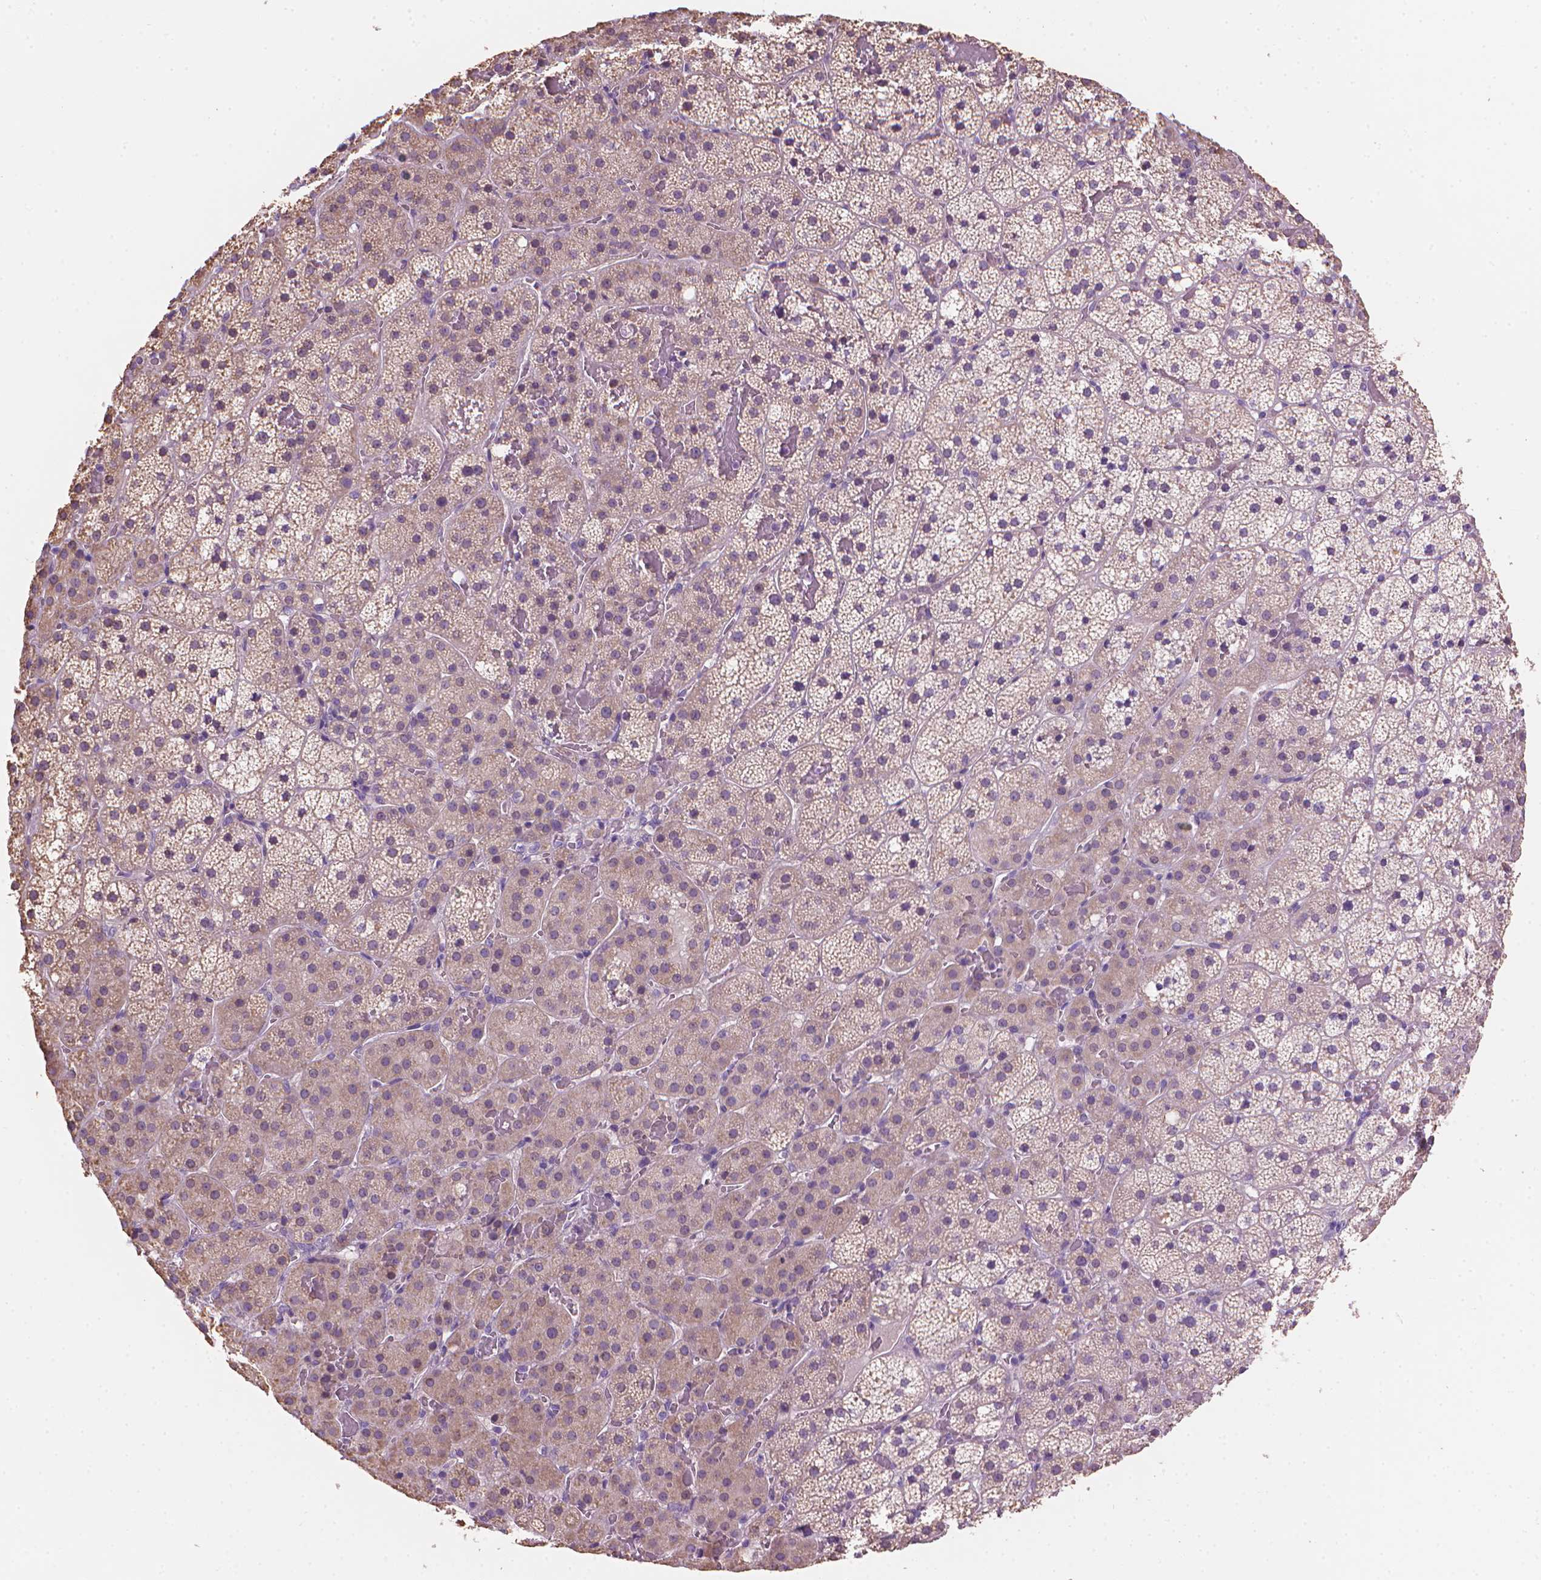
{"staining": {"intensity": "weak", "quantity": "<25%", "location": "cytoplasmic/membranous"}, "tissue": "adrenal gland", "cell_type": "Glandular cells", "image_type": "normal", "snomed": [{"axis": "morphology", "description": "Normal tissue, NOS"}, {"axis": "topography", "description": "Adrenal gland"}], "caption": "Glandular cells are negative for brown protein staining in benign adrenal gland. (Stains: DAB immunohistochemistry (IHC) with hematoxylin counter stain, Microscopy: brightfield microscopy at high magnification).", "gene": "TTC29", "patient": {"sex": "male", "age": 53}}